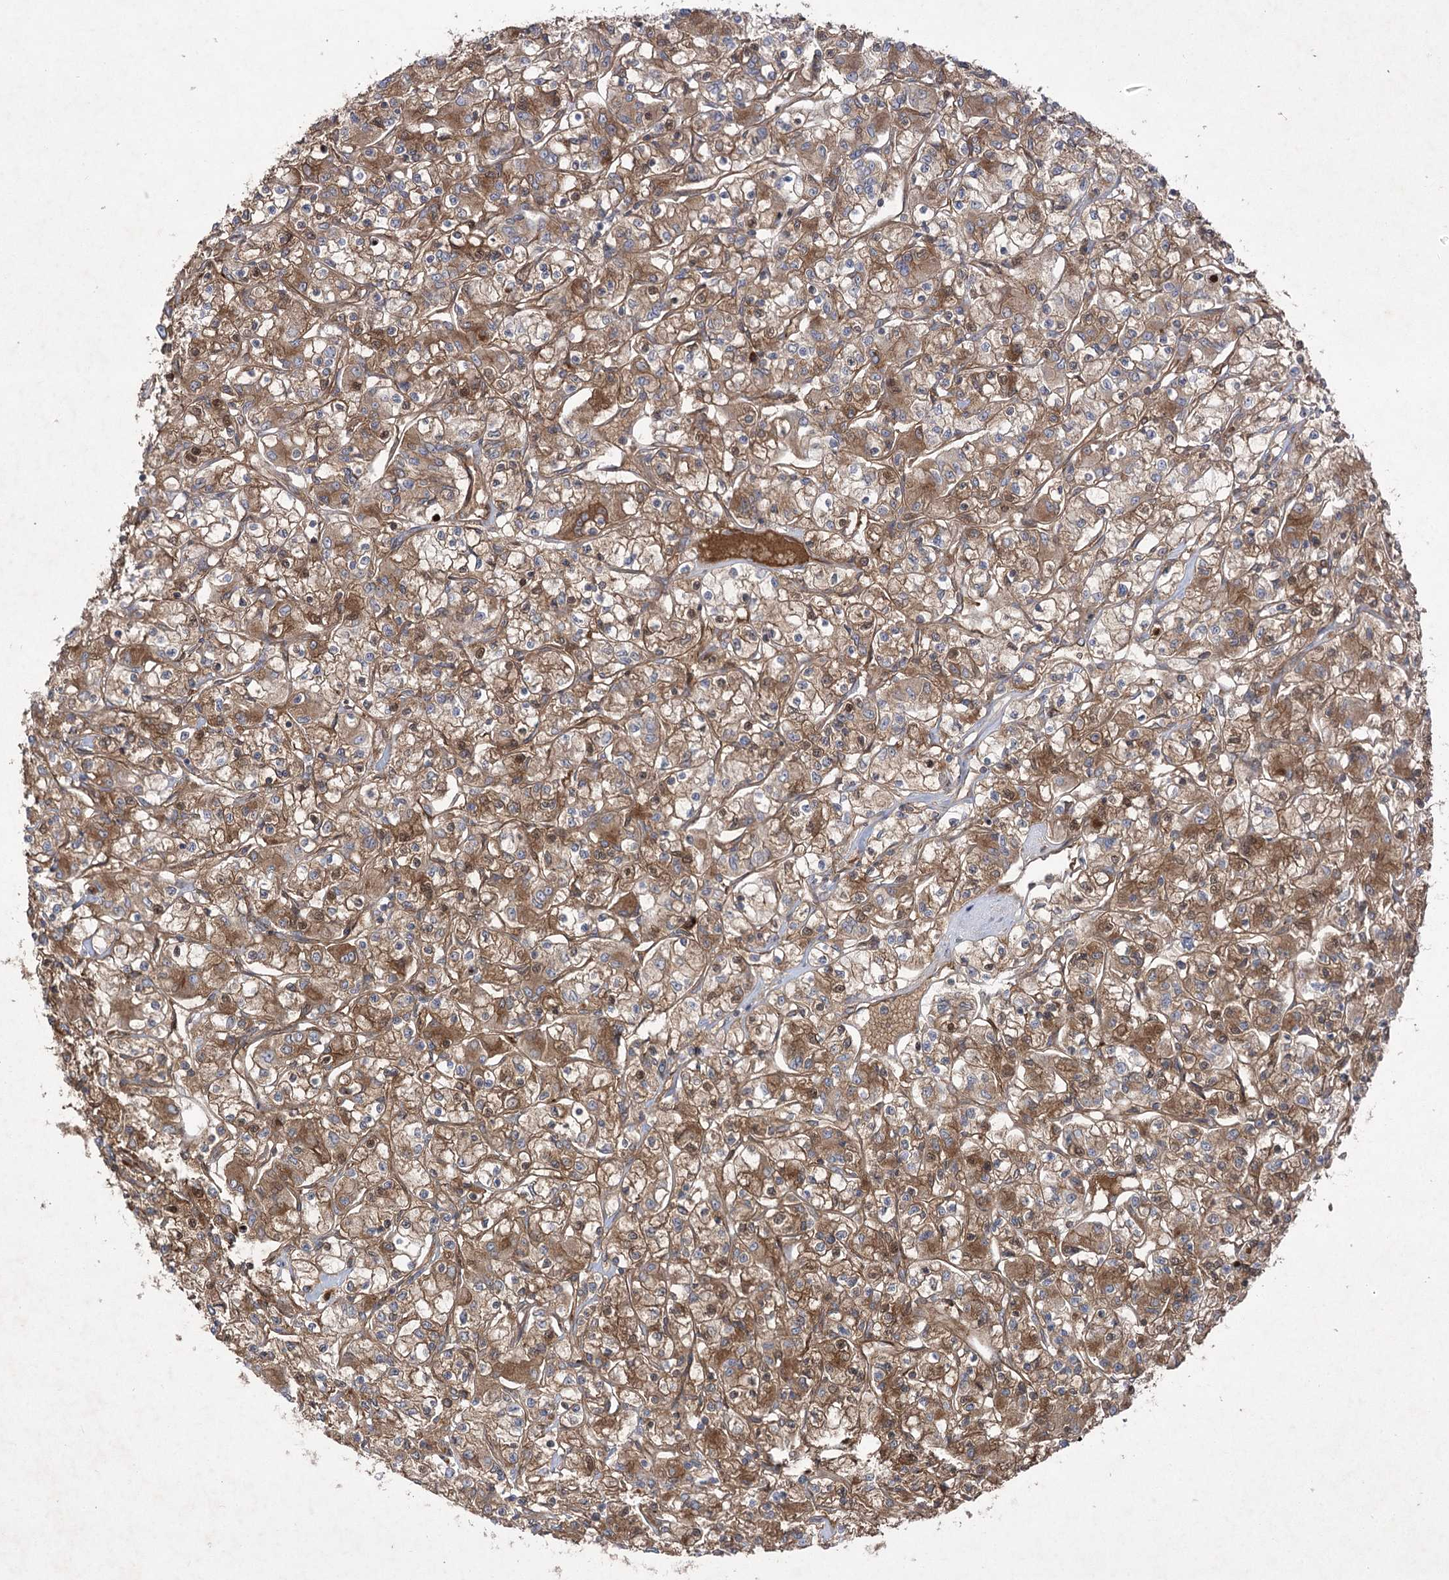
{"staining": {"intensity": "moderate", "quantity": ">75%", "location": "cytoplasmic/membranous"}, "tissue": "renal cancer", "cell_type": "Tumor cells", "image_type": "cancer", "snomed": [{"axis": "morphology", "description": "Adenocarcinoma, NOS"}, {"axis": "topography", "description": "Kidney"}], "caption": "Renal cancer stained with DAB immunohistochemistry (IHC) shows medium levels of moderate cytoplasmic/membranous expression in about >75% of tumor cells.", "gene": "PLEKHA5", "patient": {"sex": "female", "age": 59}}